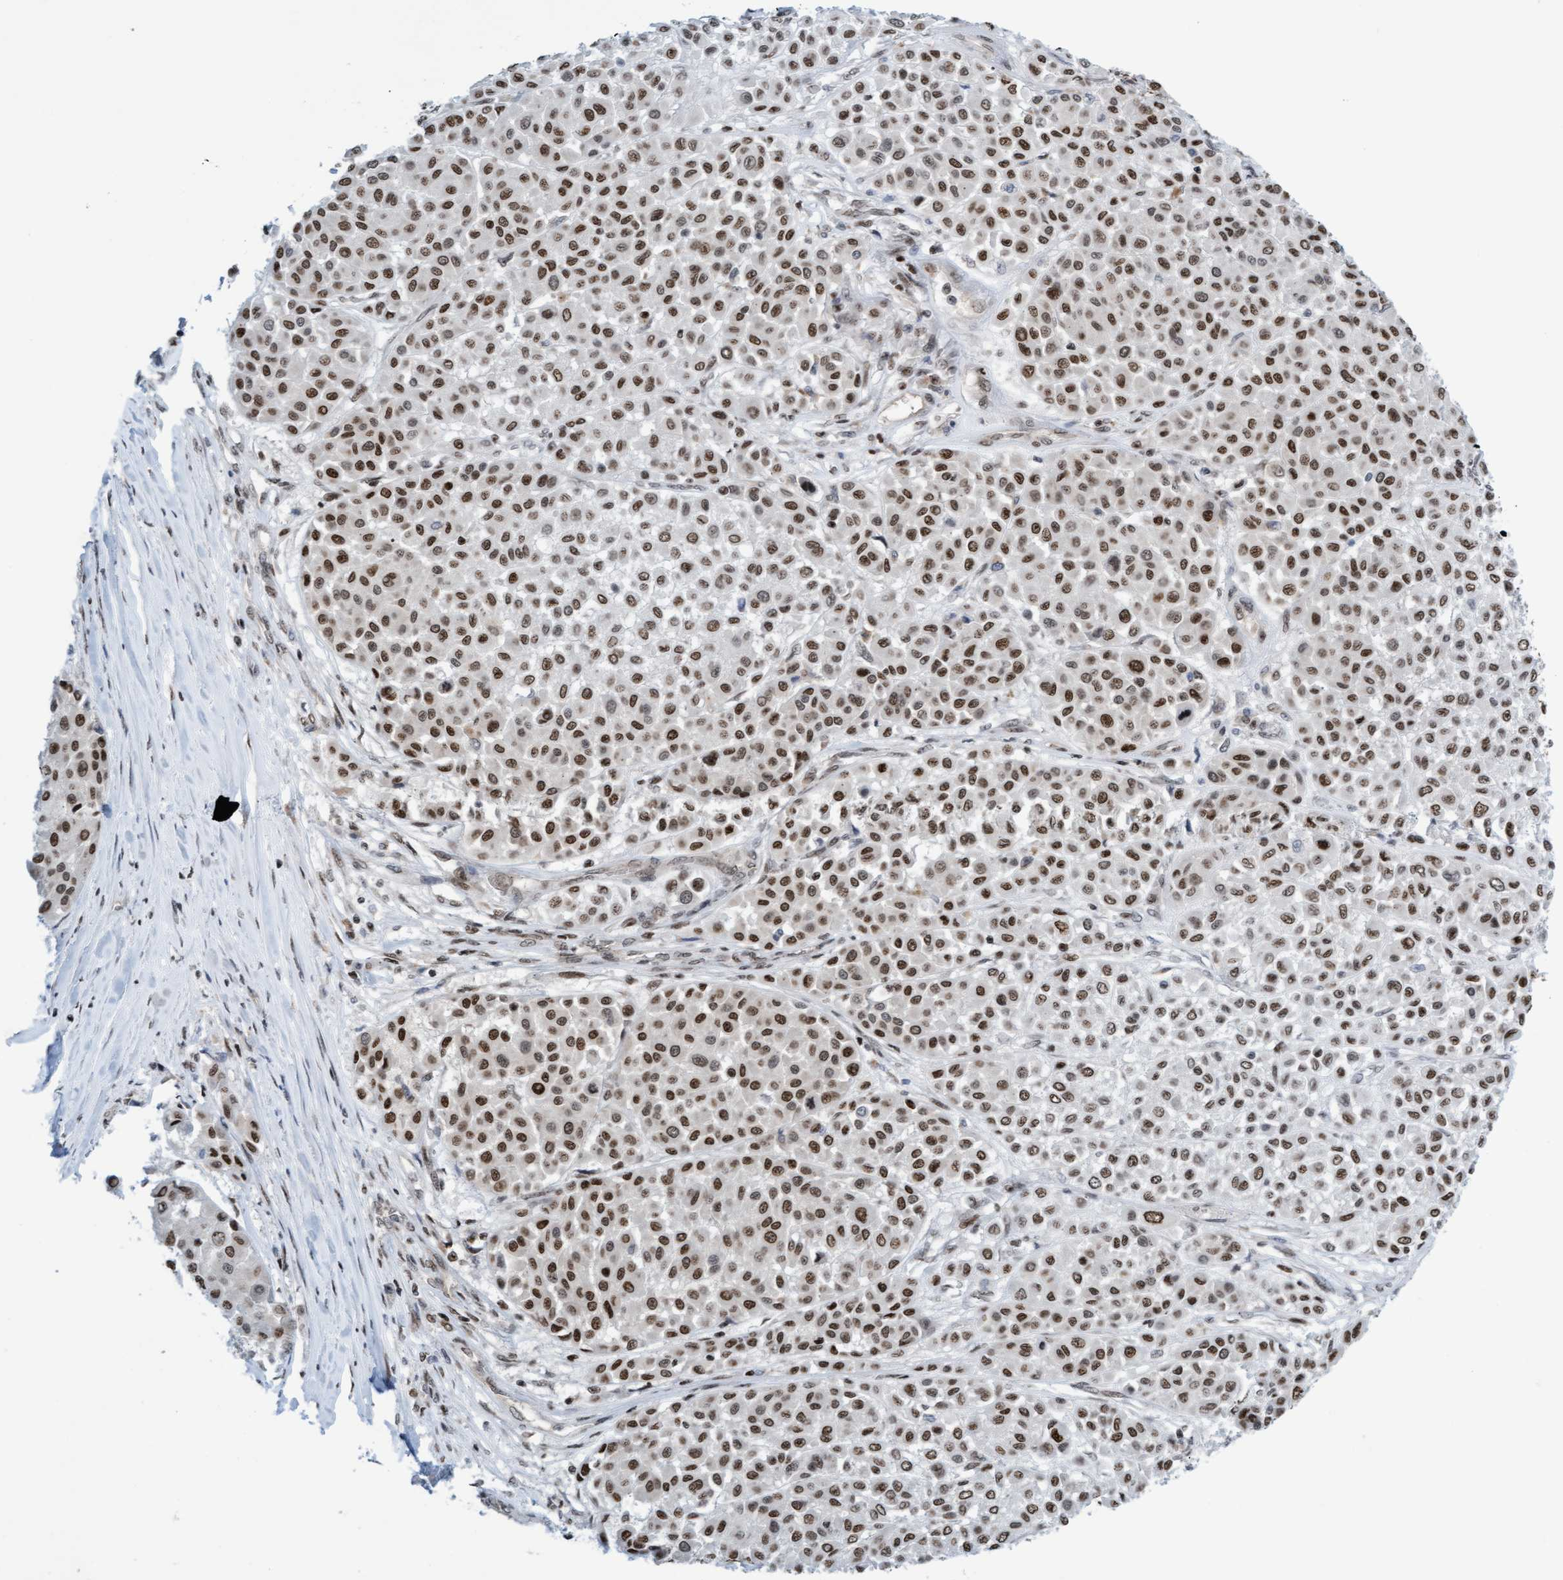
{"staining": {"intensity": "moderate", "quantity": ">75%", "location": "nuclear"}, "tissue": "melanoma", "cell_type": "Tumor cells", "image_type": "cancer", "snomed": [{"axis": "morphology", "description": "Malignant melanoma, Metastatic site"}, {"axis": "topography", "description": "Soft tissue"}], "caption": "The photomicrograph displays immunohistochemical staining of malignant melanoma (metastatic site). There is moderate nuclear expression is appreciated in approximately >75% of tumor cells.", "gene": "GLRX2", "patient": {"sex": "male", "age": 41}}